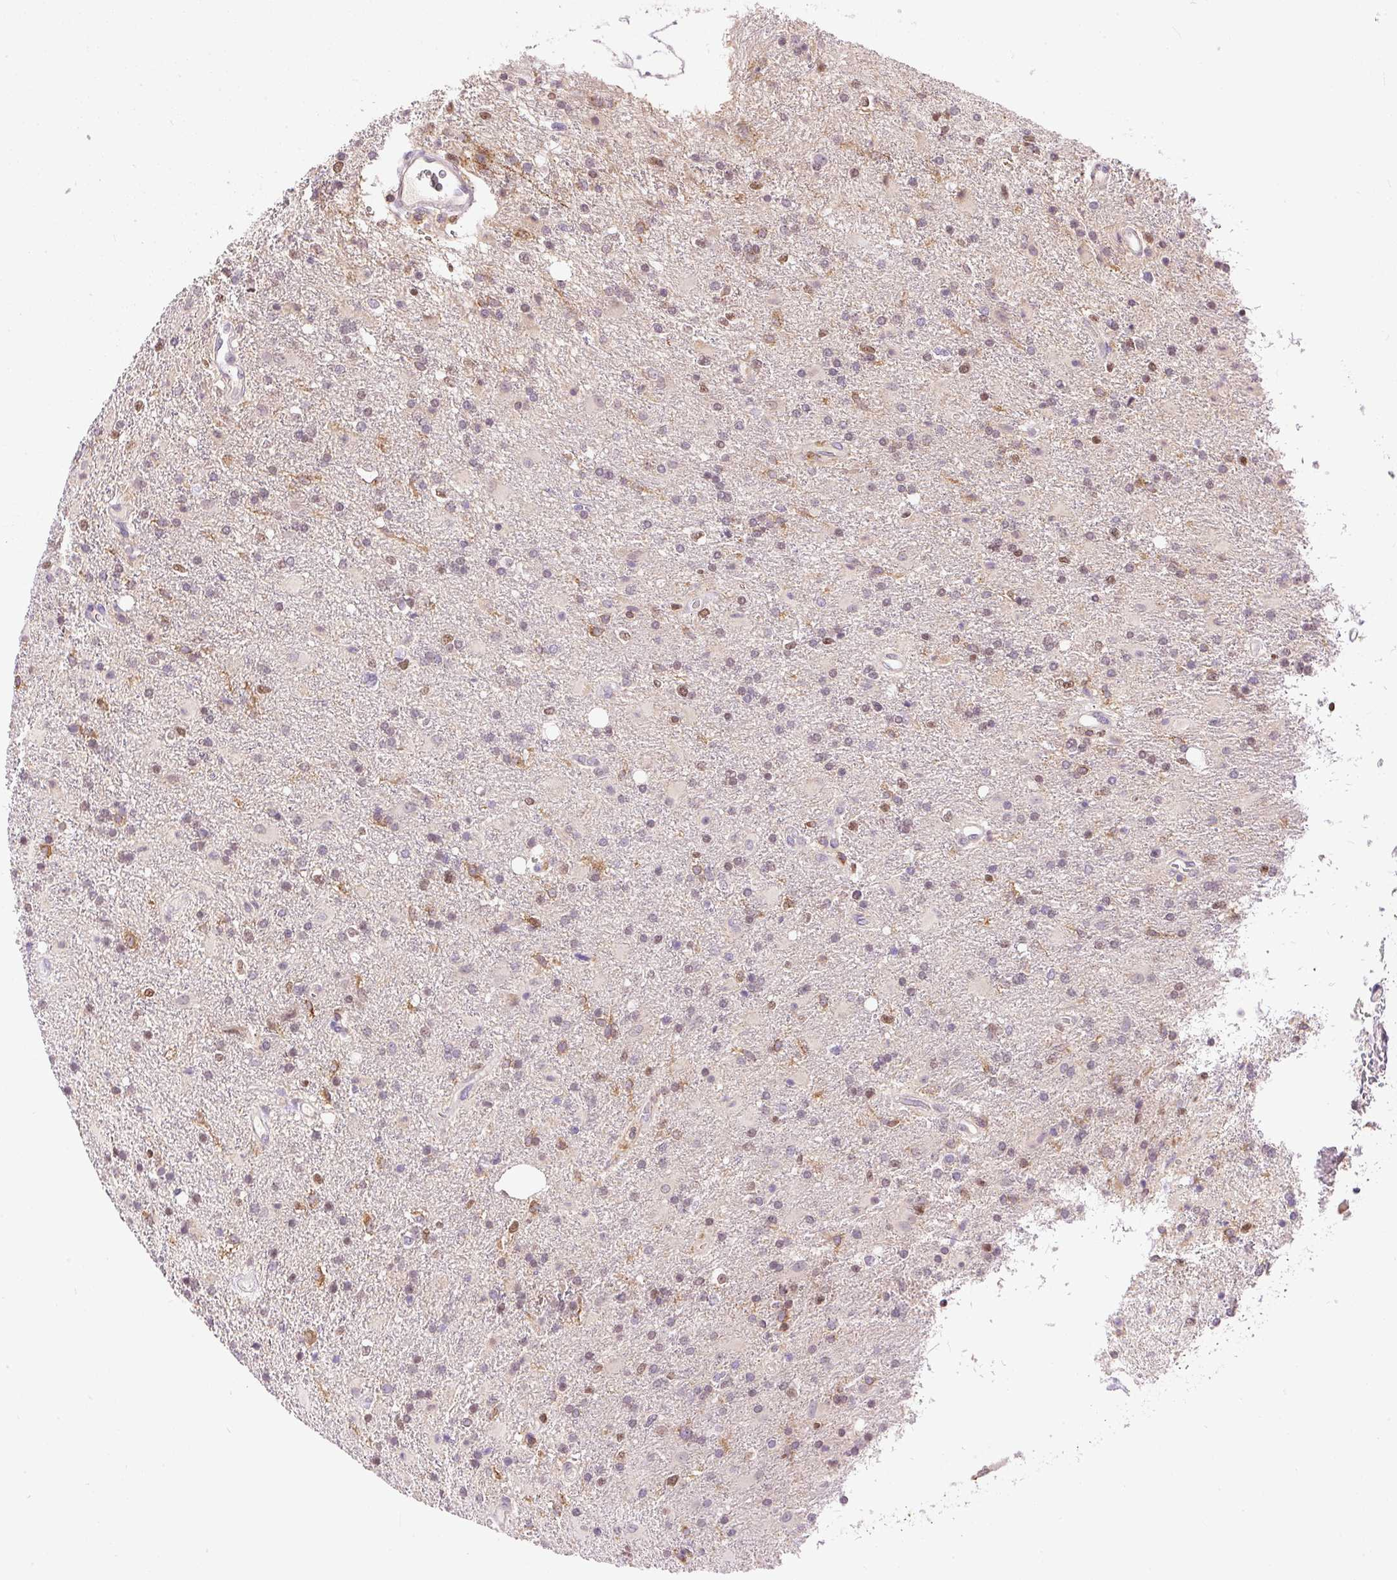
{"staining": {"intensity": "weak", "quantity": "25%-75%", "location": "cytoplasmic/membranous,nuclear"}, "tissue": "glioma", "cell_type": "Tumor cells", "image_type": "cancer", "snomed": [{"axis": "morphology", "description": "Glioma, malignant, High grade"}, {"axis": "topography", "description": "Brain"}], "caption": "Protein positivity by IHC demonstrates weak cytoplasmic/membranous and nuclear expression in approximately 25%-75% of tumor cells in glioma. Nuclei are stained in blue.", "gene": "CARD11", "patient": {"sex": "male", "age": 56}}